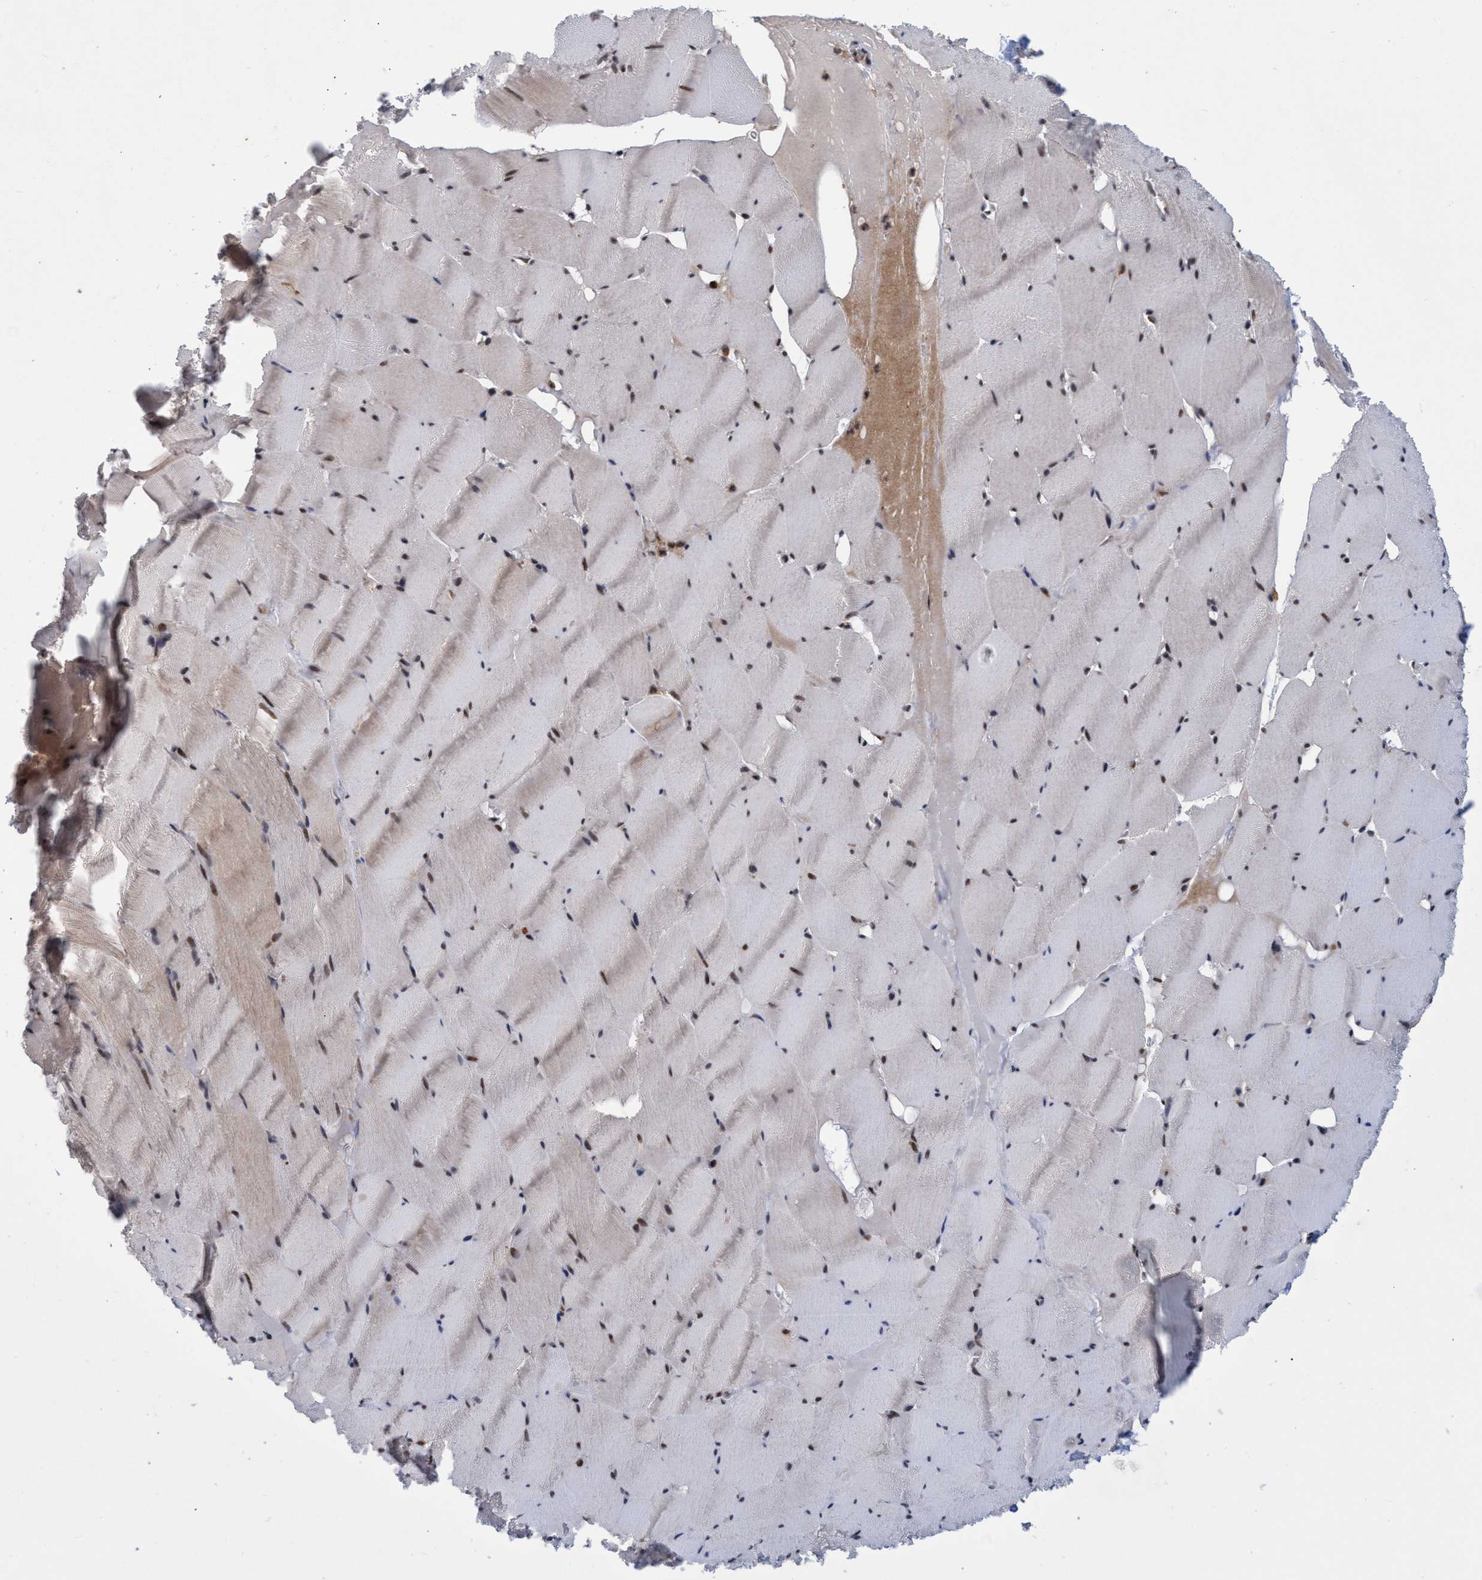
{"staining": {"intensity": "moderate", "quantity": ">75%", "location": "nuclear"}, "tissue": "skeletal muscle", "cell_type": "Myocytes", "image_type": "normal", "snomed": [{"axis": "morphology", "description": "Normal tissue, NOS"}, {"axis": "topography", "description": "Skeletal muscle"}], "caption": "This photomicrograph shows unremarkable skeletal muscle stained with immunohistochemistry to label a protein in brown. The nuclear of myocytes show moderate positivity for the protein. Nuclei are counter-stained blue.", "gene": "GTF2F1", "patient": {"sex": "male", "age": 62}}